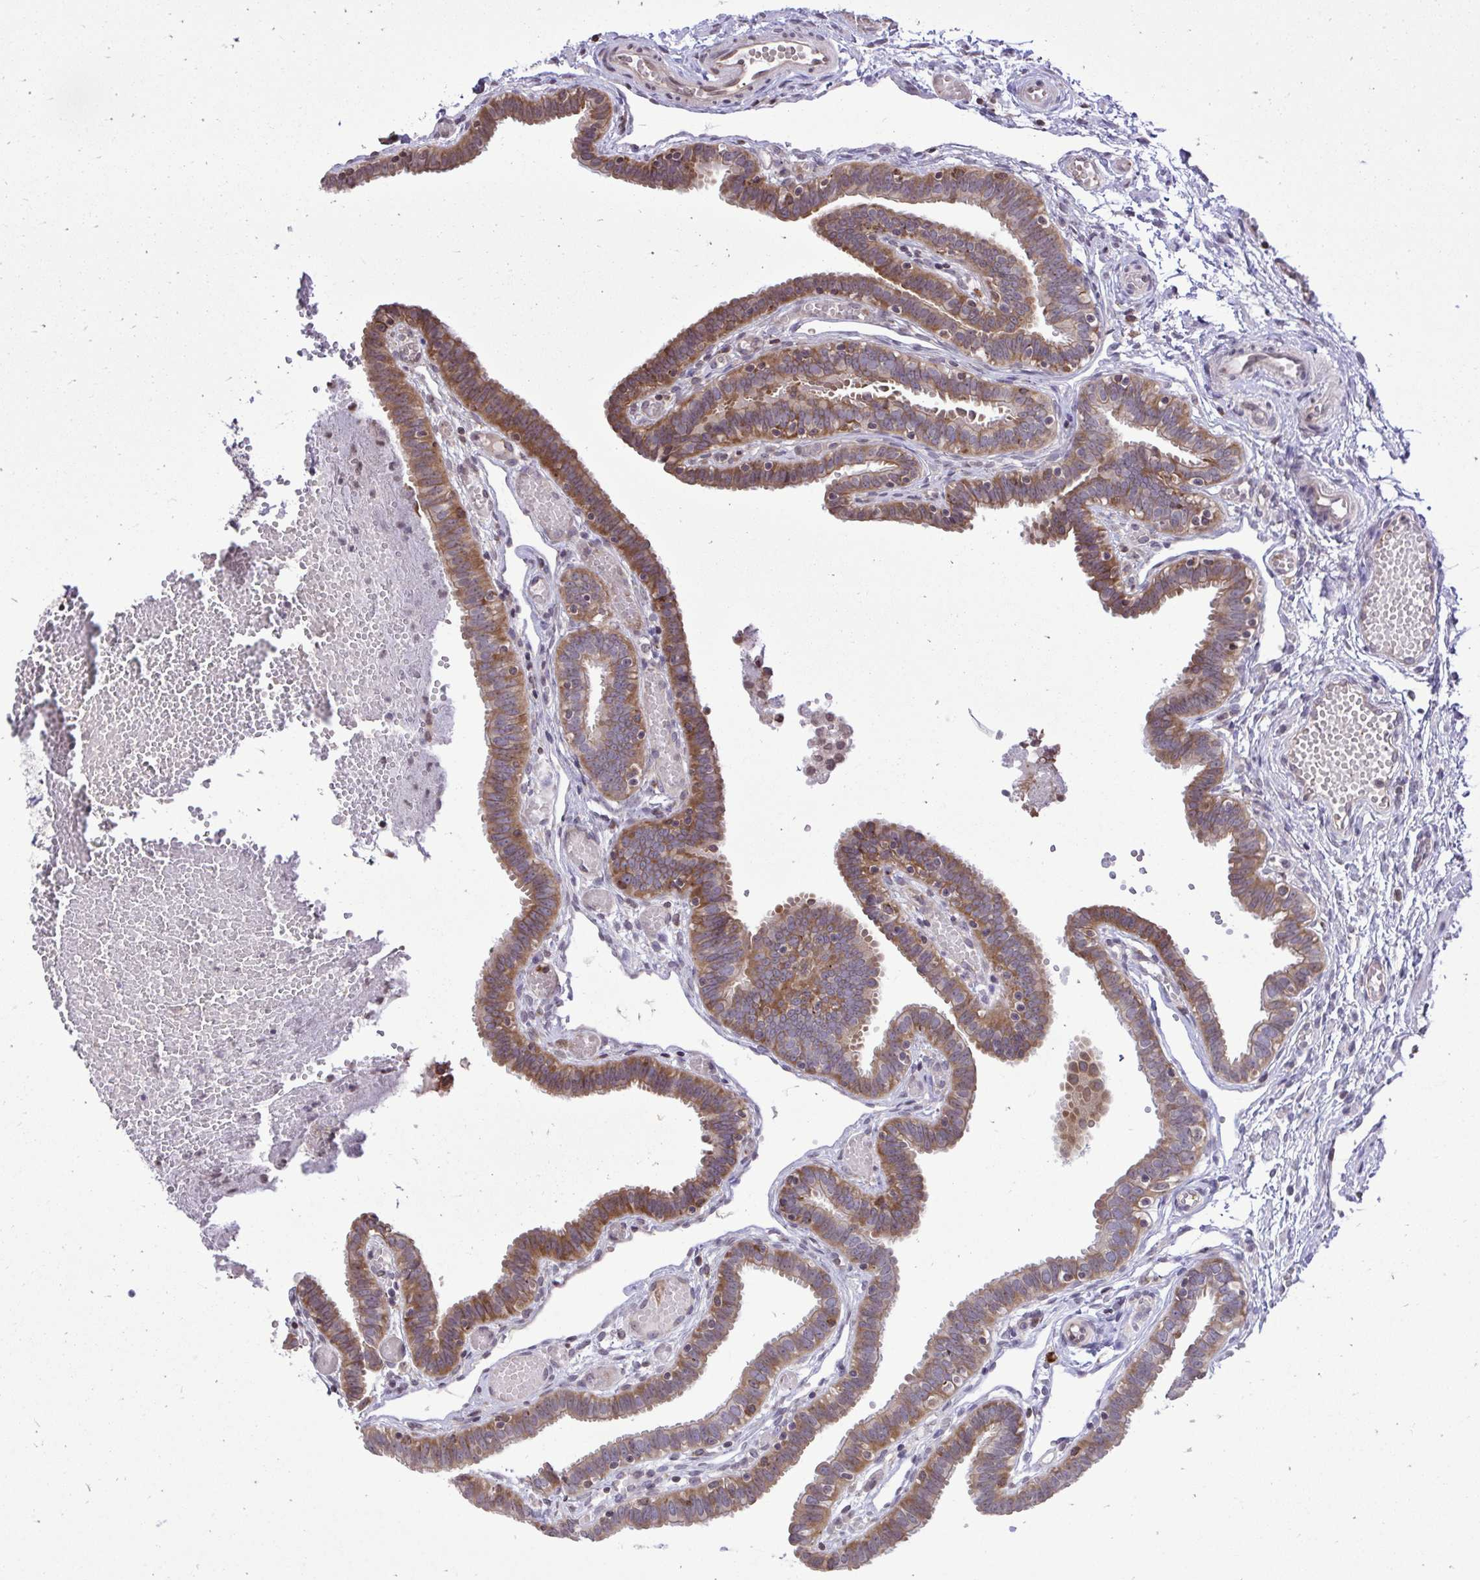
{"staining": {"intensity": "moderate", "quantity": ">75%", "location": "cytoplasmic/membranous"}, "tissue": "fallopian tube", "cell_type": "Glandular cells", "image_type": "normal", "snomed": [{"axis": "morphology", "description": "Normal tissue, NOS"}, {"axis": "topography", "description": "Fallopian tube"}], "caption": "Approximately >75% of glandular cells in normal fallopian tube exhibit moderate cytoplasmic/membranous protein staining as visualized by brown immunohistochemical staining.", "gene": "METTL9", "patient": {"sex": "female", "age": 37}}